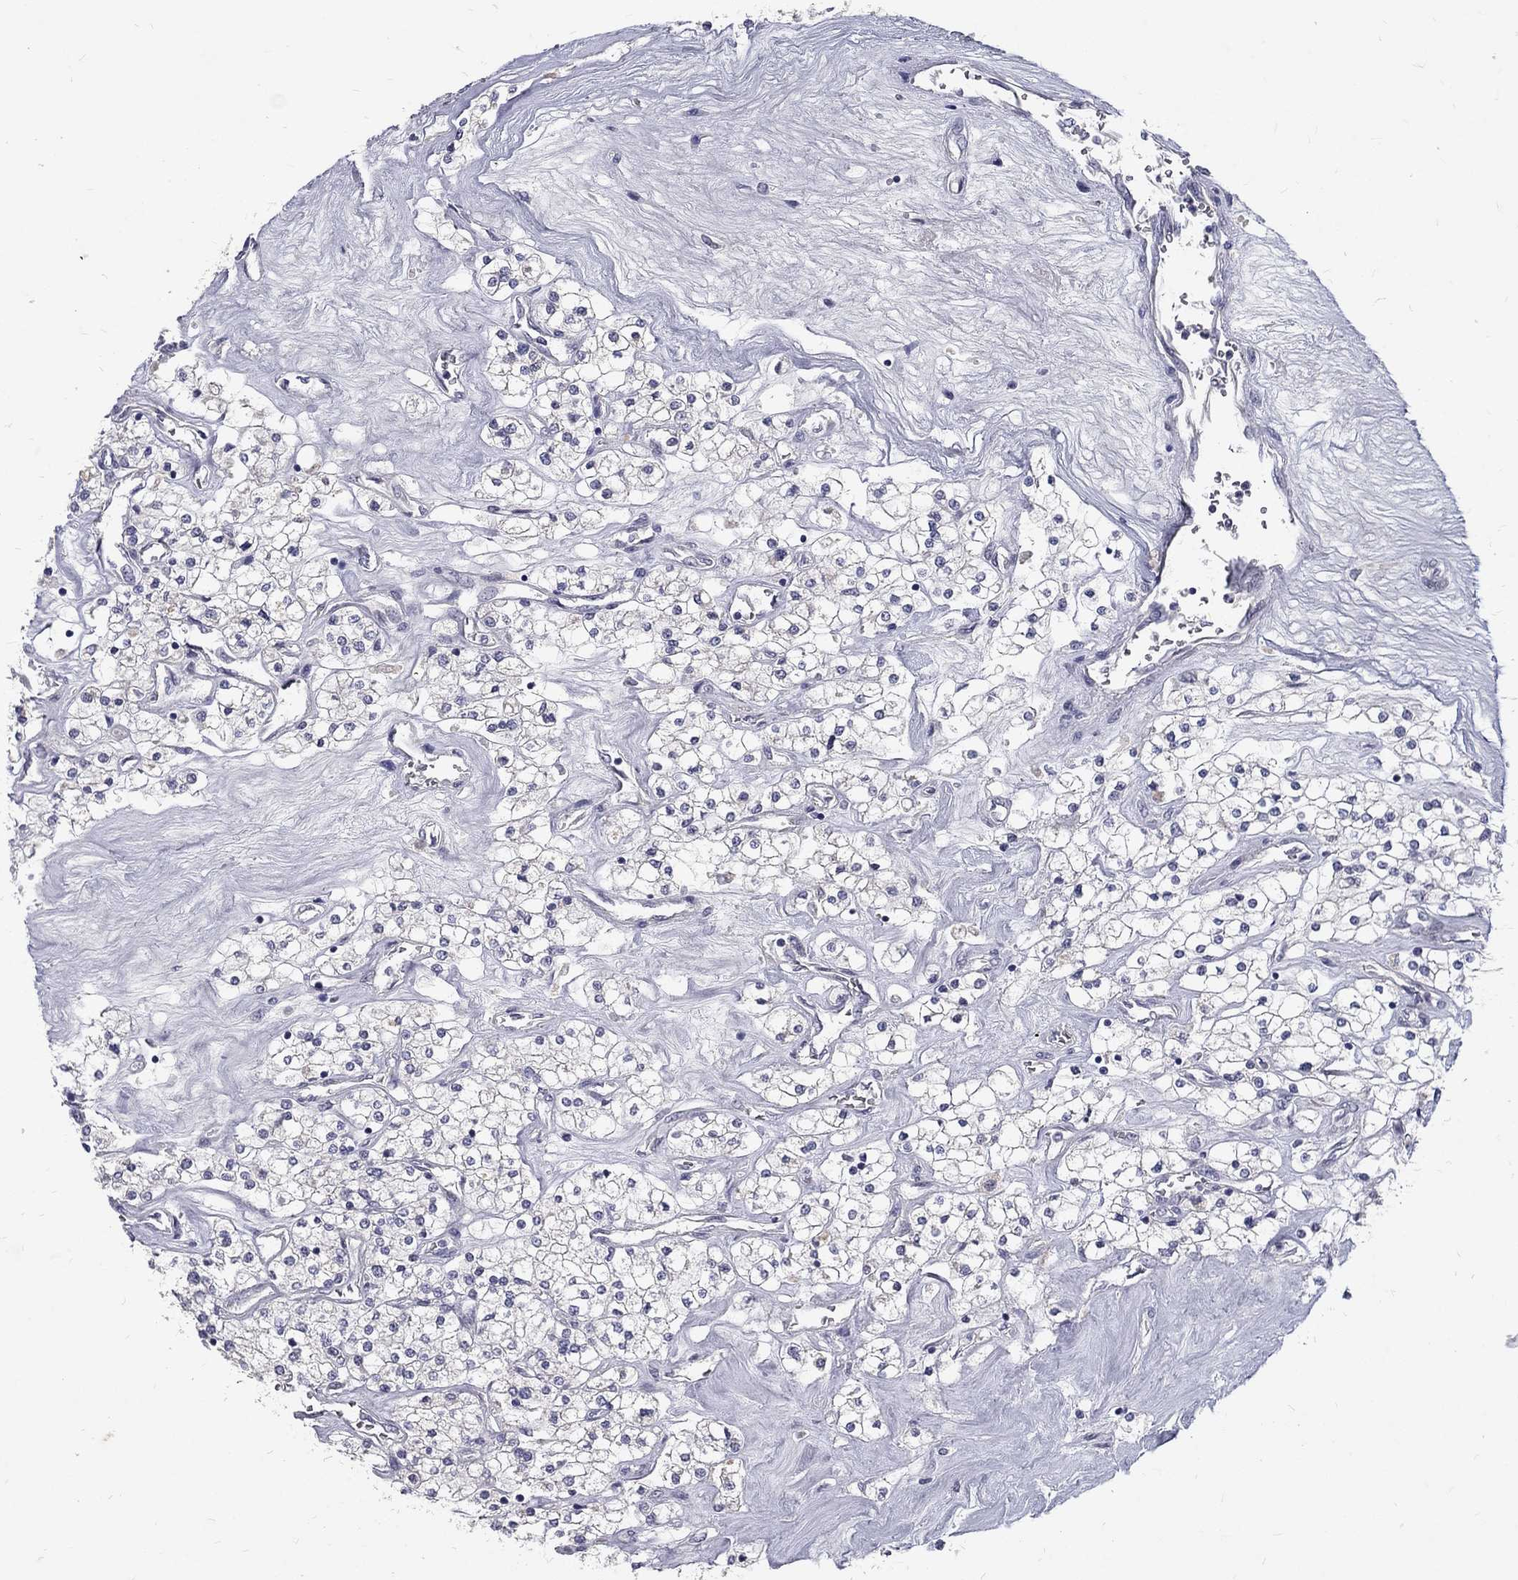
{"staining": {"intensity": "negative", "quantity": "none", "location": "none"}, "tissue": "renal cancer", "cell_type": "Tumor cells", "image_type": "cancer", "snomed": [{"axis": "morphology", "description": "Adenocarcinoma, NOS"}, {"axis": "topography", "description": "Kidney"}], "caption": "Tumor cells are negative for brown protein staining in renal cancer (adenocarcinoma).", "gene": "NOS1", "patient": {"sex": "male", "age": 80}}